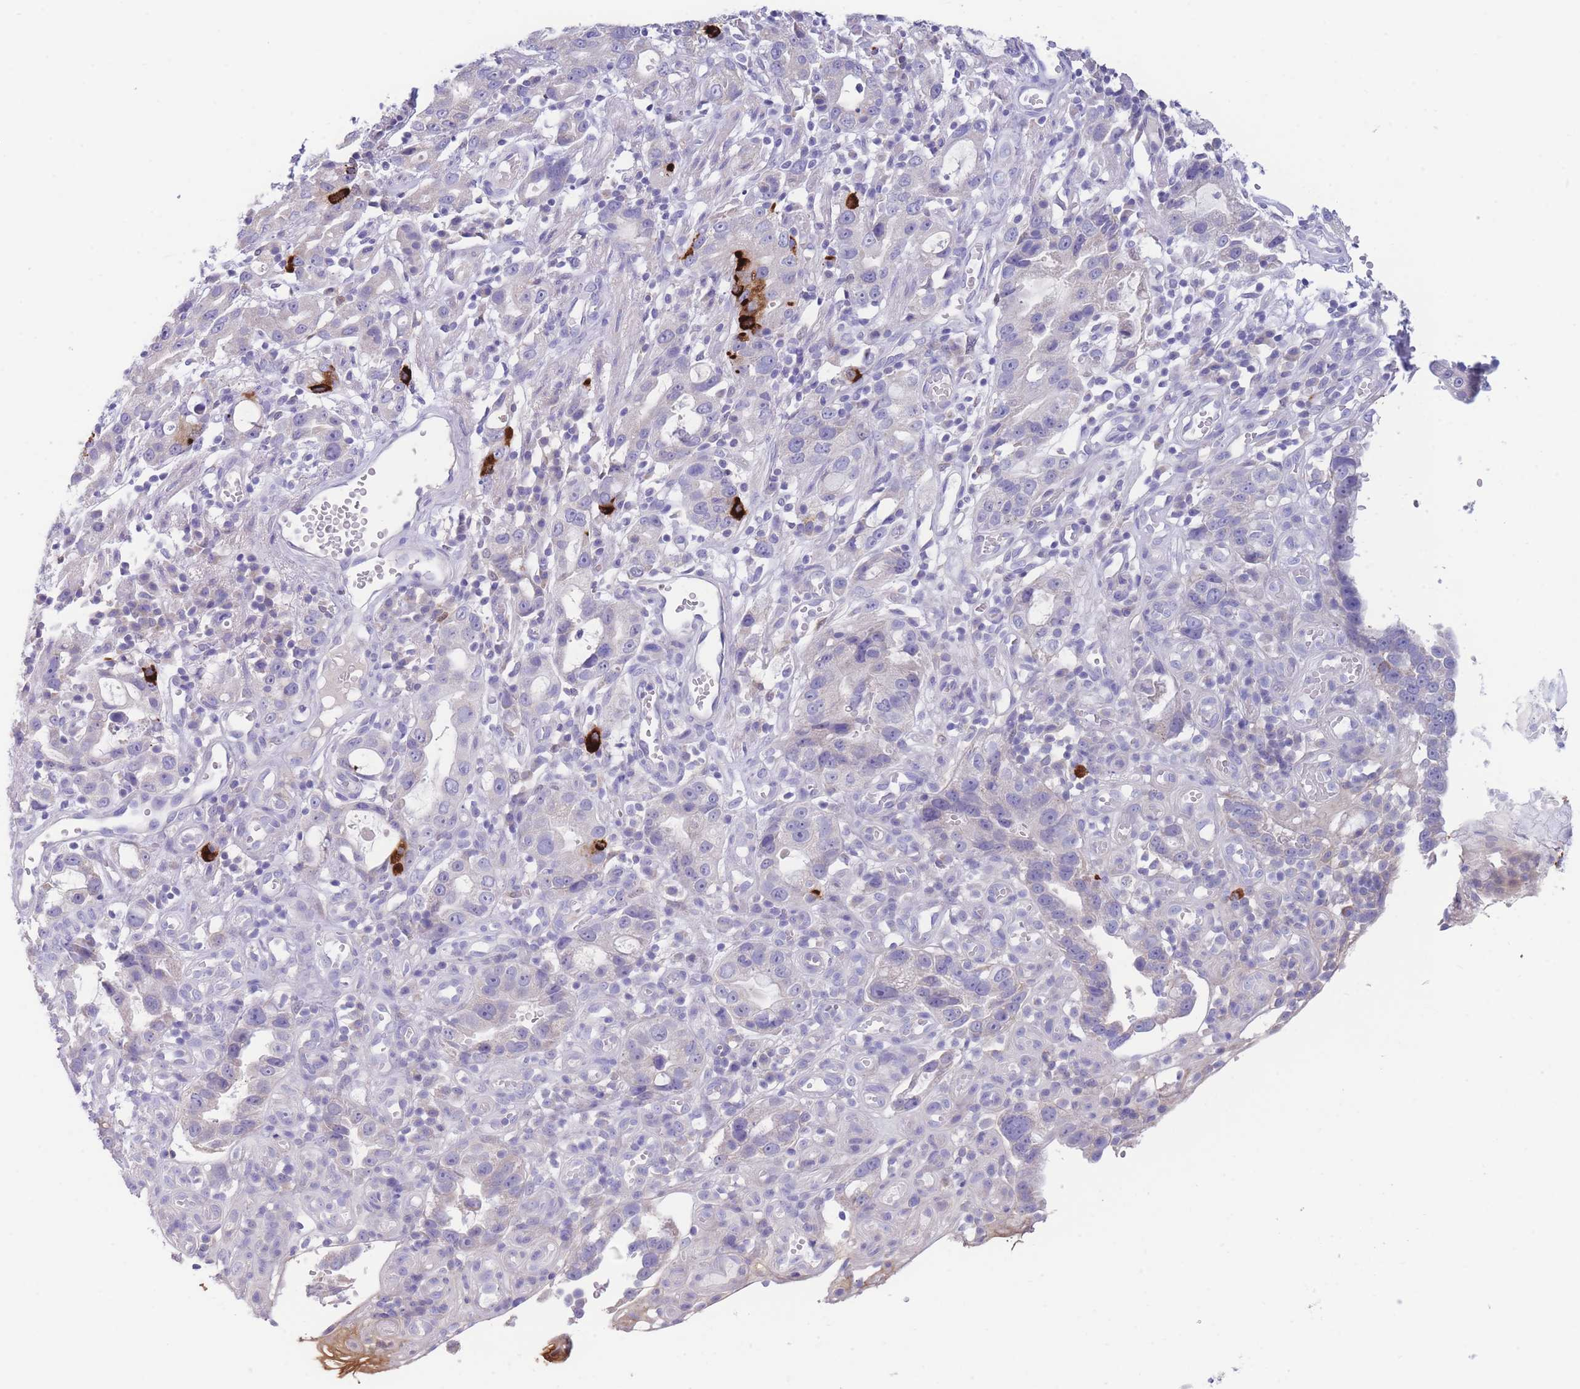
{"staining": {"intensity": "strong", "quantity": "<25%", "location": "cytoplasmic/membranous"}, "tissue": "stomach cancer", "cell_type": "Tumor cells", "image_type": "cancer", "snomed": [{"axis": "morphology", "description": "Adenocarcinoma, NOS"}, {"axis": "topography", "description": "Stomach"}], "caption": "Immunohistochemical staining of stomach cancer shows medium levels of strong cytoplasmic/membranous protein expression in about <25% of tumor cells.", "gene": "PCDHB3", "patient": {"sex": "male", "age": 55}}